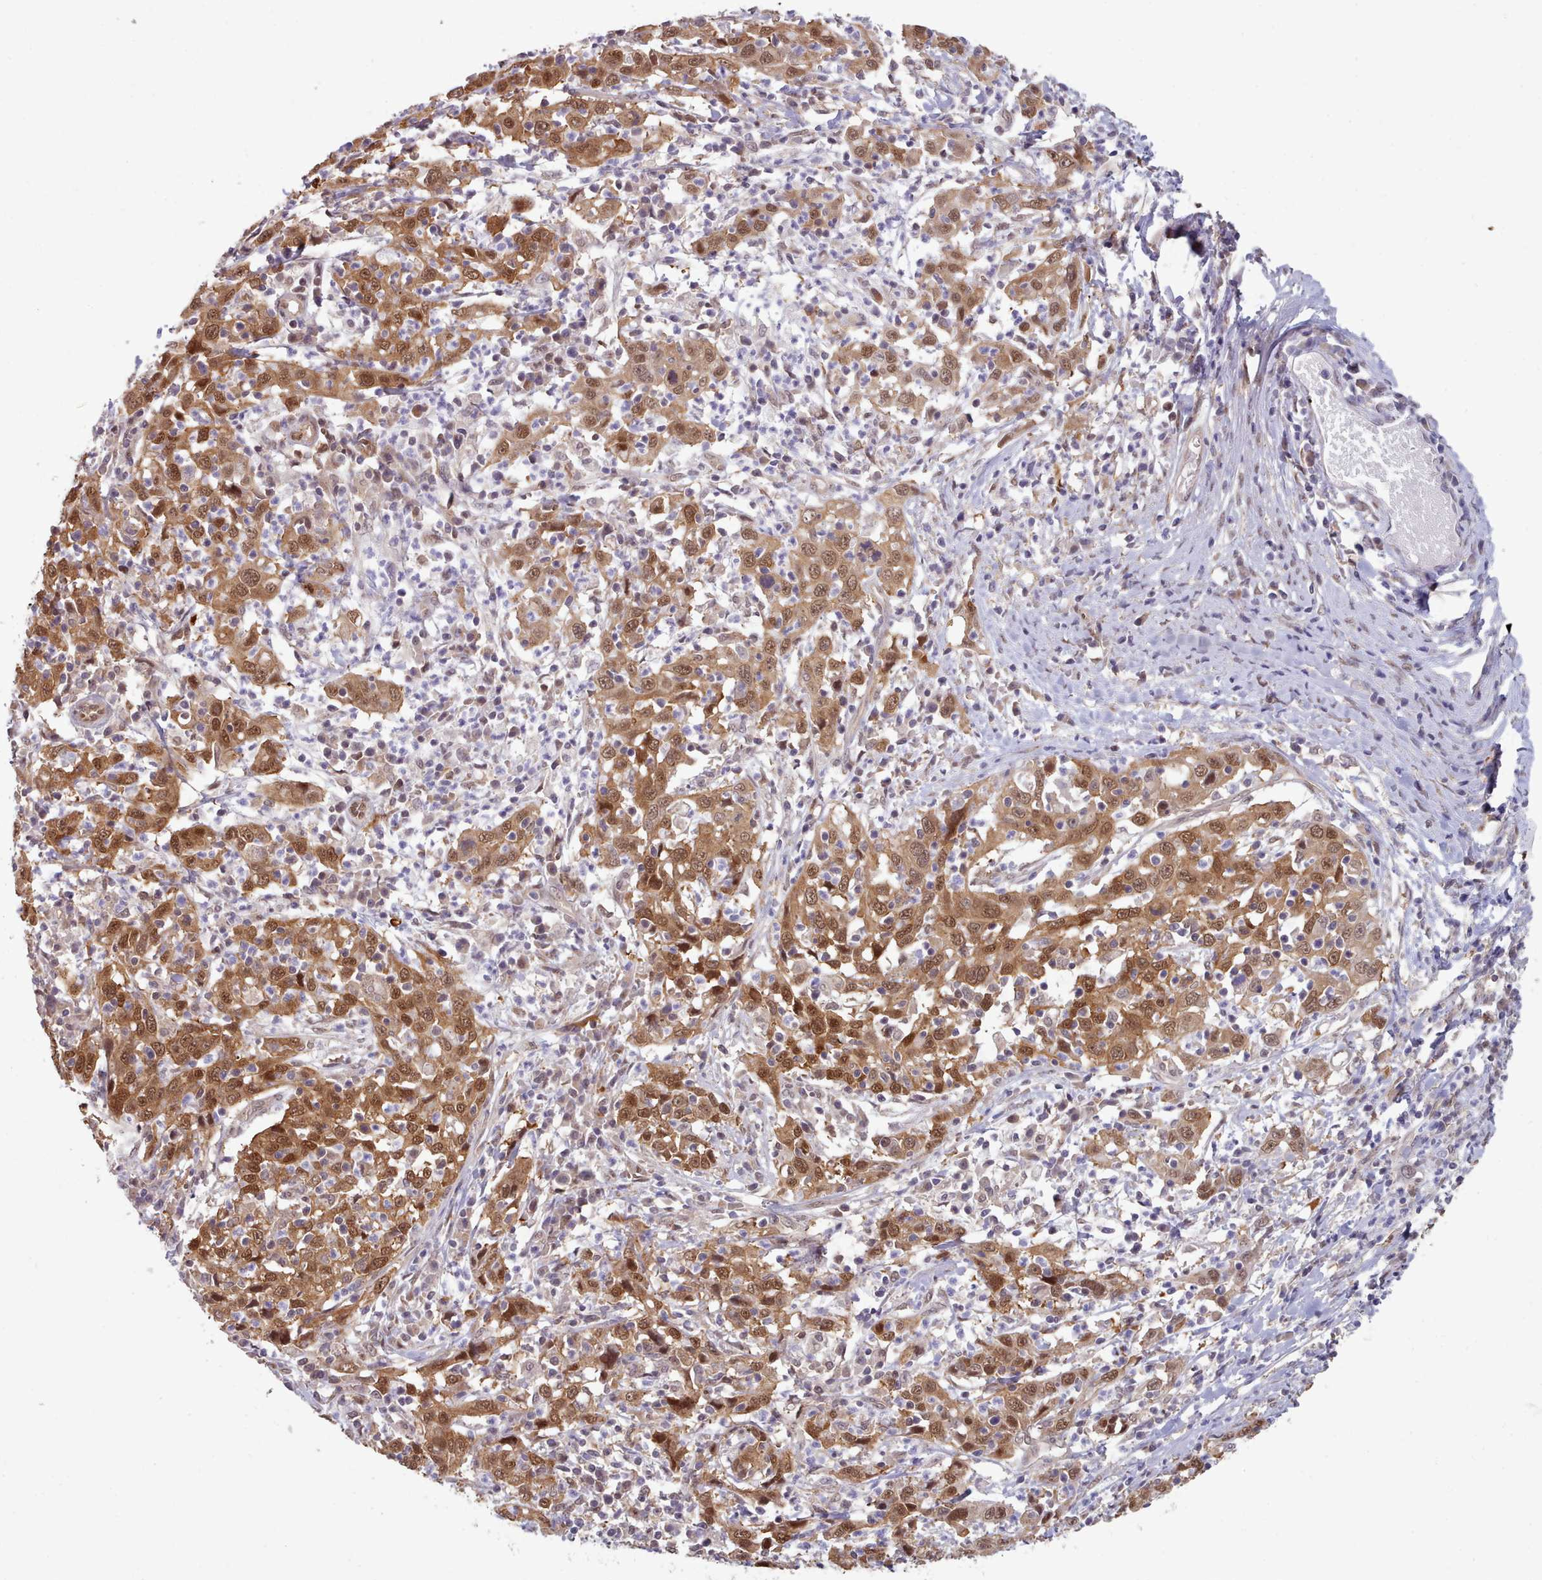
{"staining": {"intensity": "strong", "quantity": ">75%", "location": "cytoplasmic/membranous,nuclear"}, "tissue": "cervical cancer", "cell_type": "Tumor cells", "image_type": "cancer", "snomed": [{"axis": "morphology", "description": "Squamous cell carcinoma, NOS"}, {"axis": "topography", "description": "Cervix"}], "caption": "Immunohistochemistry (IHC) histopathology image of cervical cancer (squamous cell carcinoma) stained for a protein (brown), which displays high levels of strong cytoplasmic/membranous and nuclear staining in about >75% of tumor cells.", "gene": "CES3", "patient": {"sex": "female", "age": 46}}